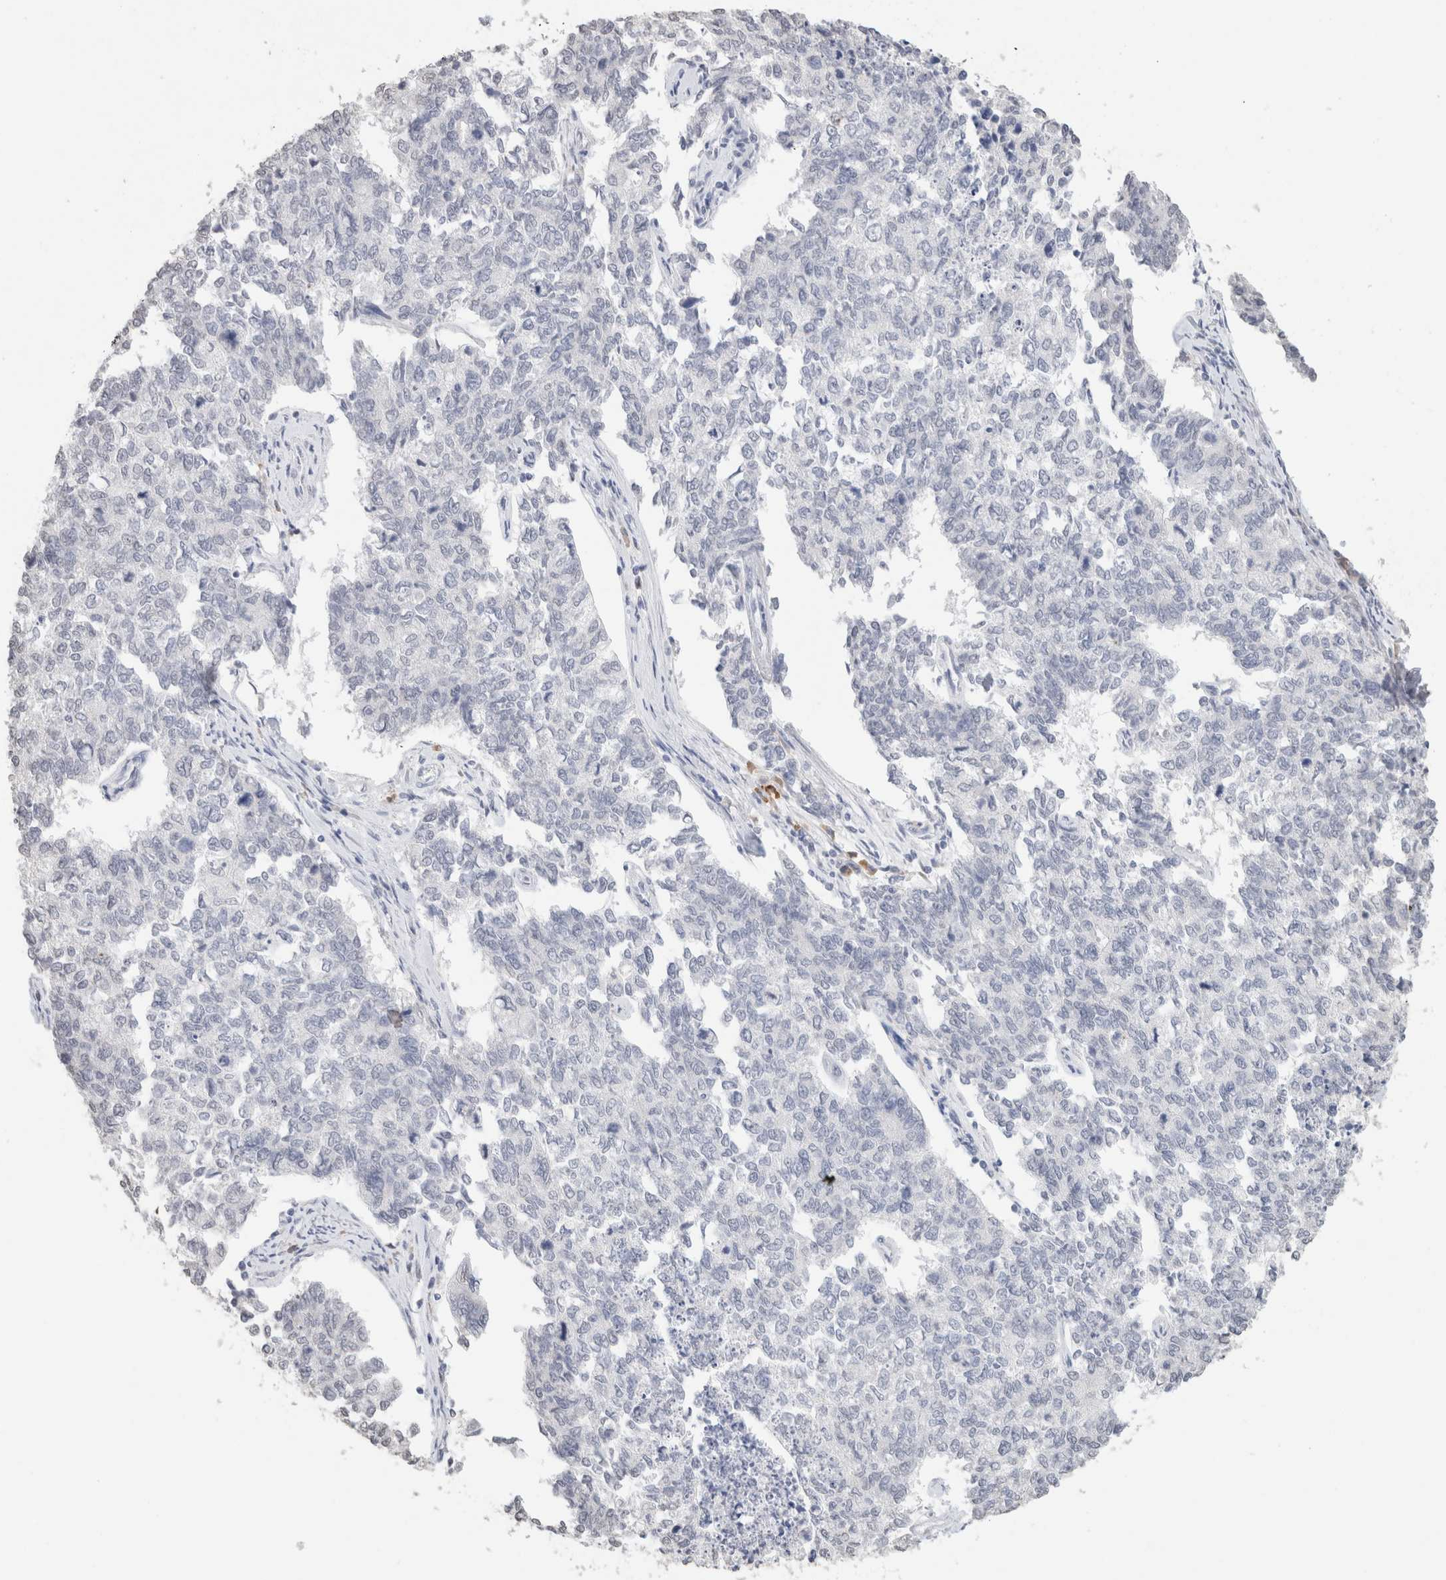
{"staining": {"intensity": "negative", "quantity": "none", "location": "none"}, "tissue": "cervical cancer", "cell_type": "Tumor cells", "image_type": "cancer", "snomed": [{"axis": "morphology", "description": "Squamous cell carcinoma, NOS"}, {"axis": "topography", "description": "Cervix"}], "caption": "IHC photomicrograph of neoplastic tissue: human cervical cancer (squamous cell carcinoma) stained with DAB (3,3'-diaminobenzidine) shows no significant protein staining in tumor cells.", "gene": "CD80", "patient": {"sex": "female", "age": 63}}